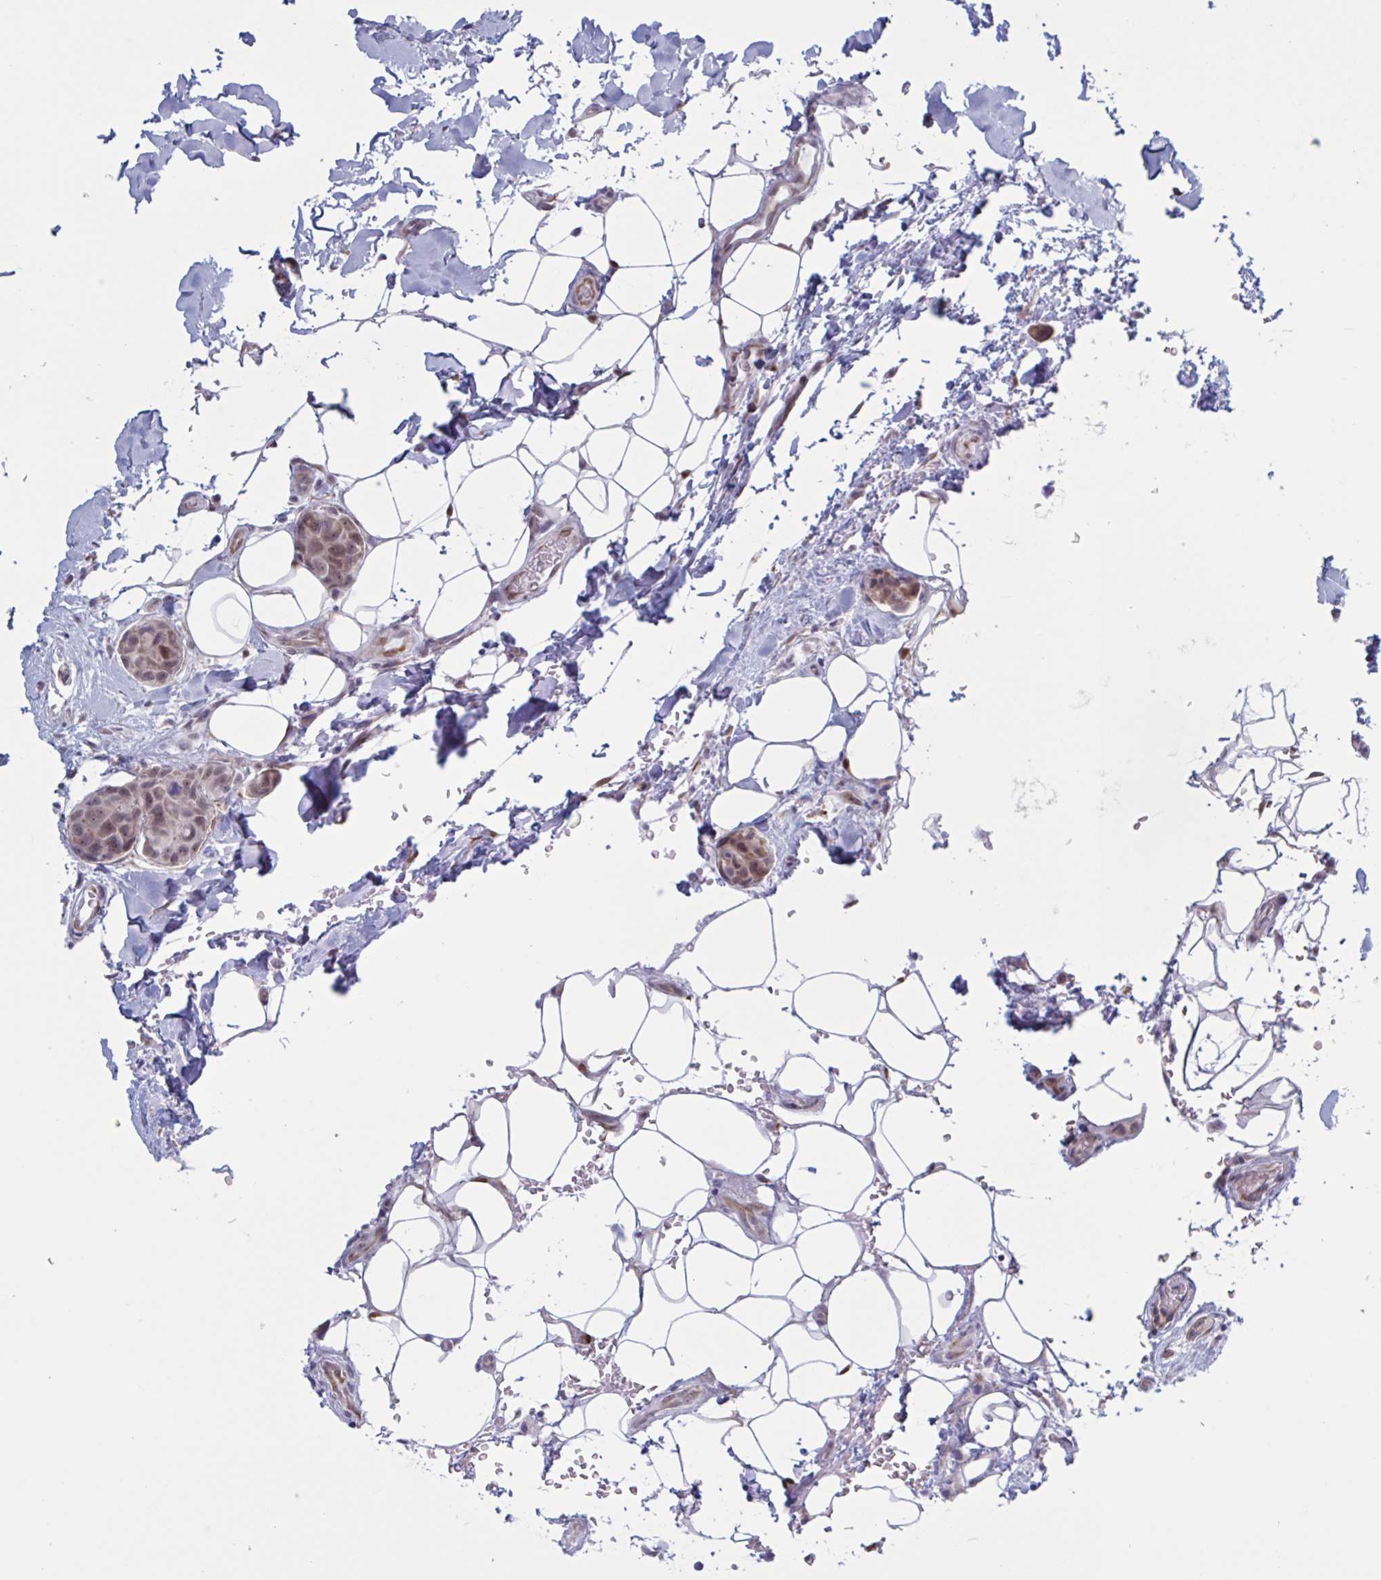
{"staining": {"intensity": "weak", "quantity": "25%-75%", "location": "nuclear"}, "tissue": "breast cancer", "cell_type": "Tumor cells", "image_type": "cancer", "snomed": [{"axis": "morphology", "description": "Duct carcinoma"}, {"axis": "topography", "description": "Breast"}, {"axis": "topography", "description": "Lymph node"}], "caption": "Human breast cancer stained for a protein (brown) demonstrates weak nuclear positive expression in approximately 25%-75% of tumor cells.", "gene": "PRMT6", "patient": {"sex": "female", "age": 80}}